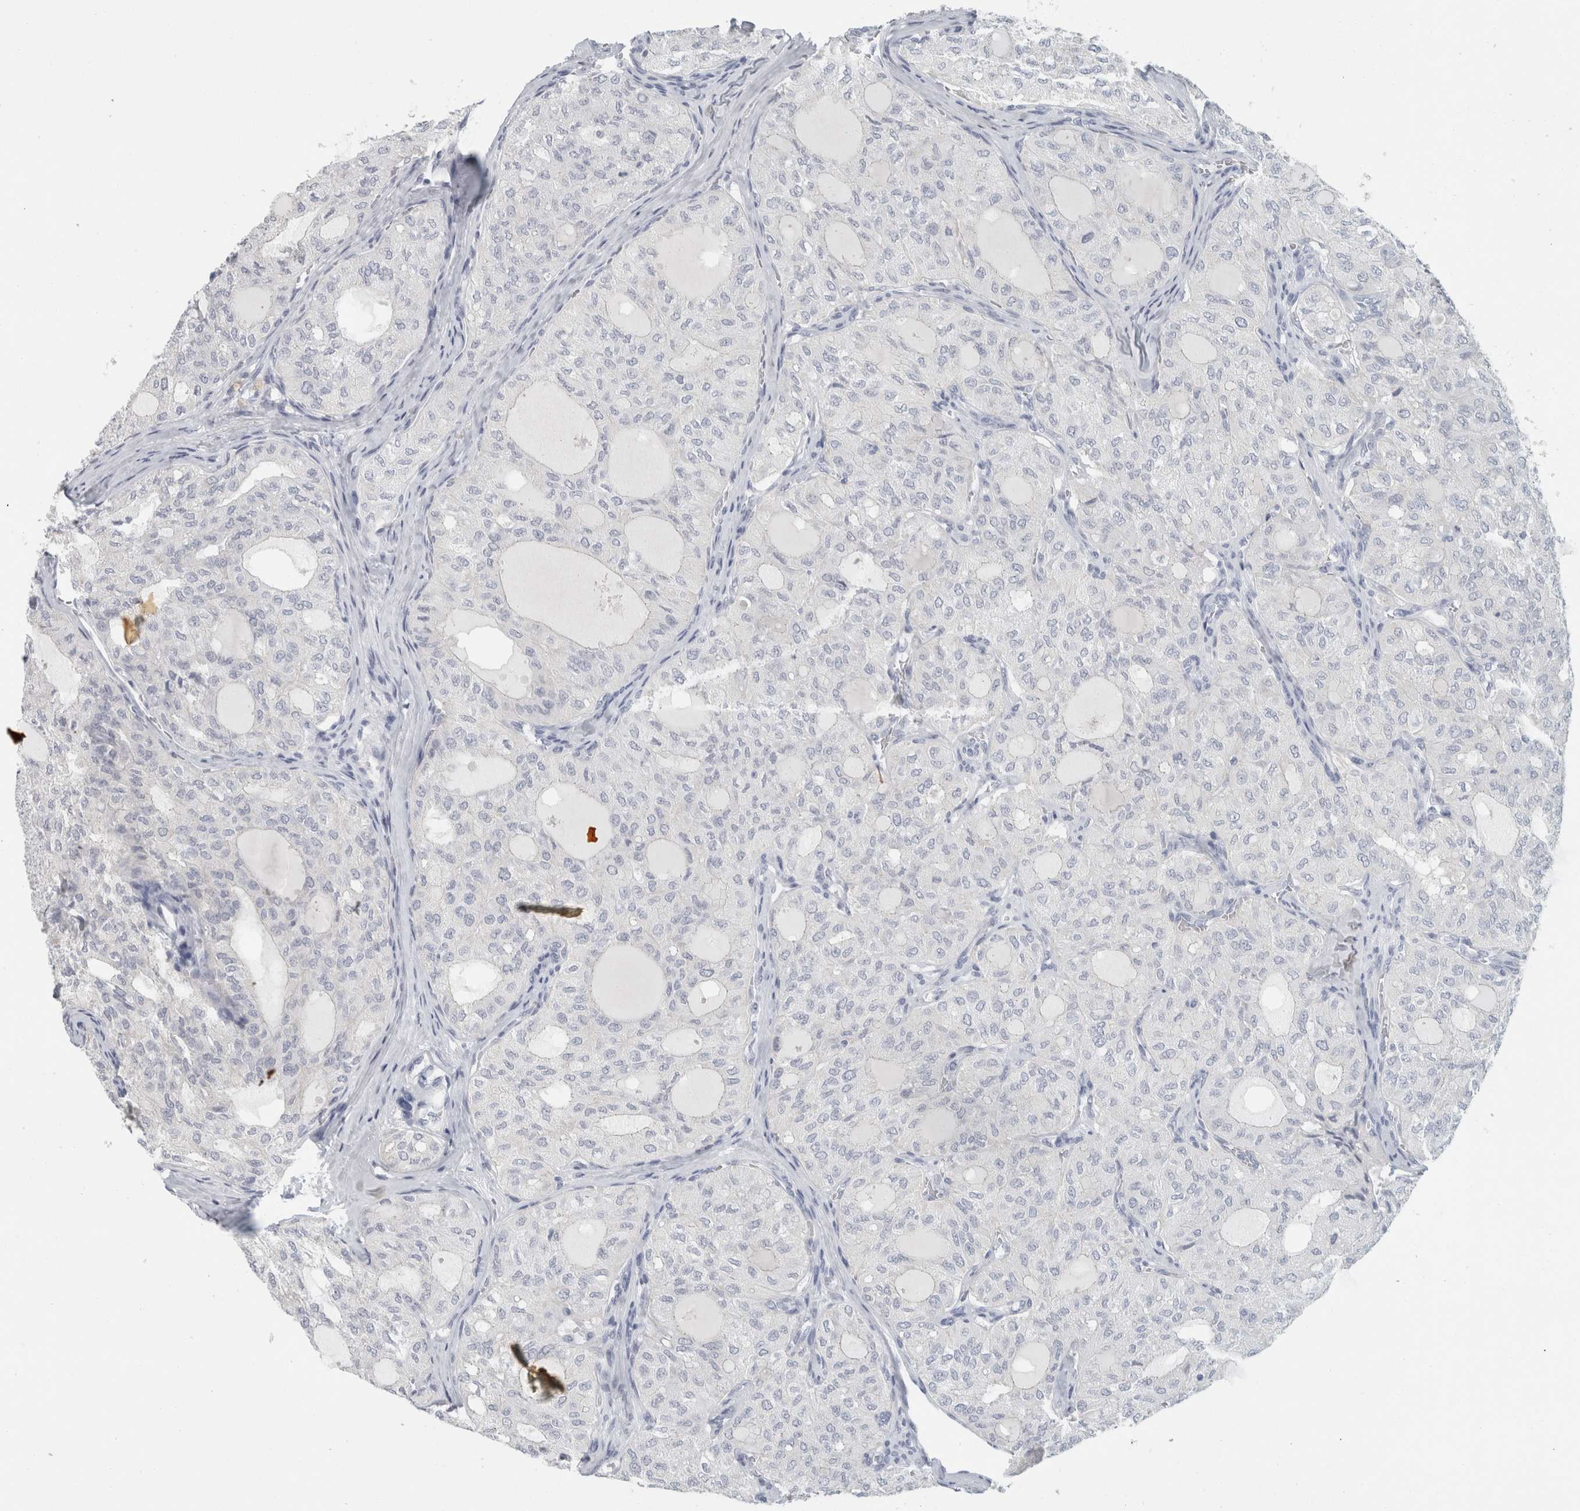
{"staining": {"intensity": "negative", "quantity": "none", "location": "none"}, "tissue": "thyroid cancer", "cell_type": "Tumor cells", "image_type": "cancer", "snomed": [{"axis": "morphology", "description": "Follicular adenoma carcinoma, NOS"}, {"axis": "topography", "description": "Thyroid gland"}], "caption": "Histopathology image shows no protein positivity in tumor cells of thyroid cancer (follicular adenoma carcinoma) tissue. (Brightfield microscopy of DAB (3,3'-diaminobenzidine) immunohistochemistry (IHC) at high magnification).", "gene": "SLC28A3", "patient": {"sex": "male", "age": 75}}